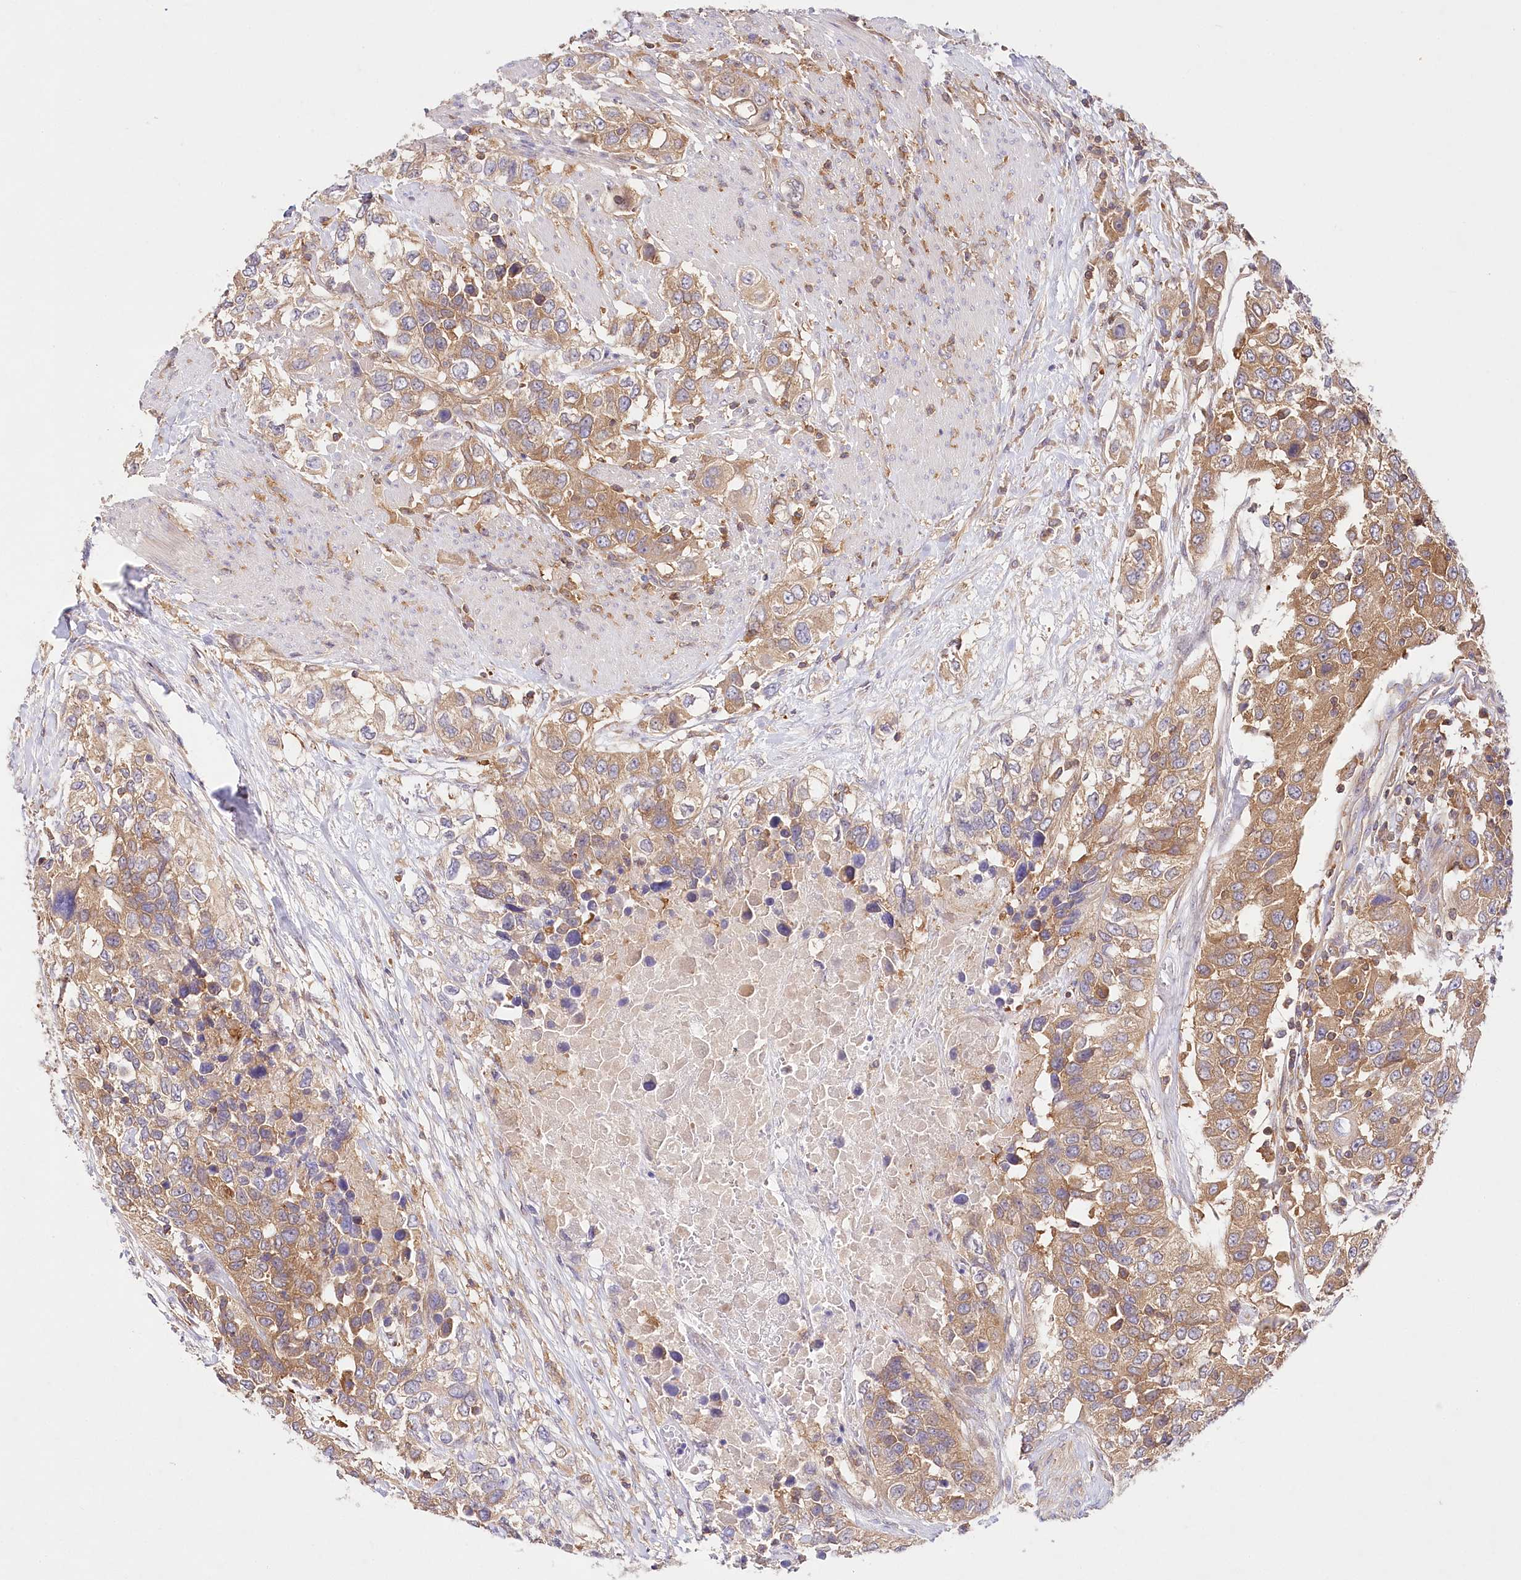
{"staining": {"intensity": "moderate", "quantity": ">75%", "location": "cytoplasmic/membranous"}, "tissue": "urothelial cancer", "cell_type": "Tumor cells", "image_type": "cancer", "snomed": [{"axis": "morphology", "description": "Urothelial carcinoma, High grade"}, {"axis": "topography", "description": "Urinary bladder"}], "caption": "Urothelial cancer stained with a brown dye shows moderate cytoplasmic/membranous positive expression in about >75% of tumor cells.", "gene": "ABRAXAS2", "patient": {"sex": "female", "age": 80}}